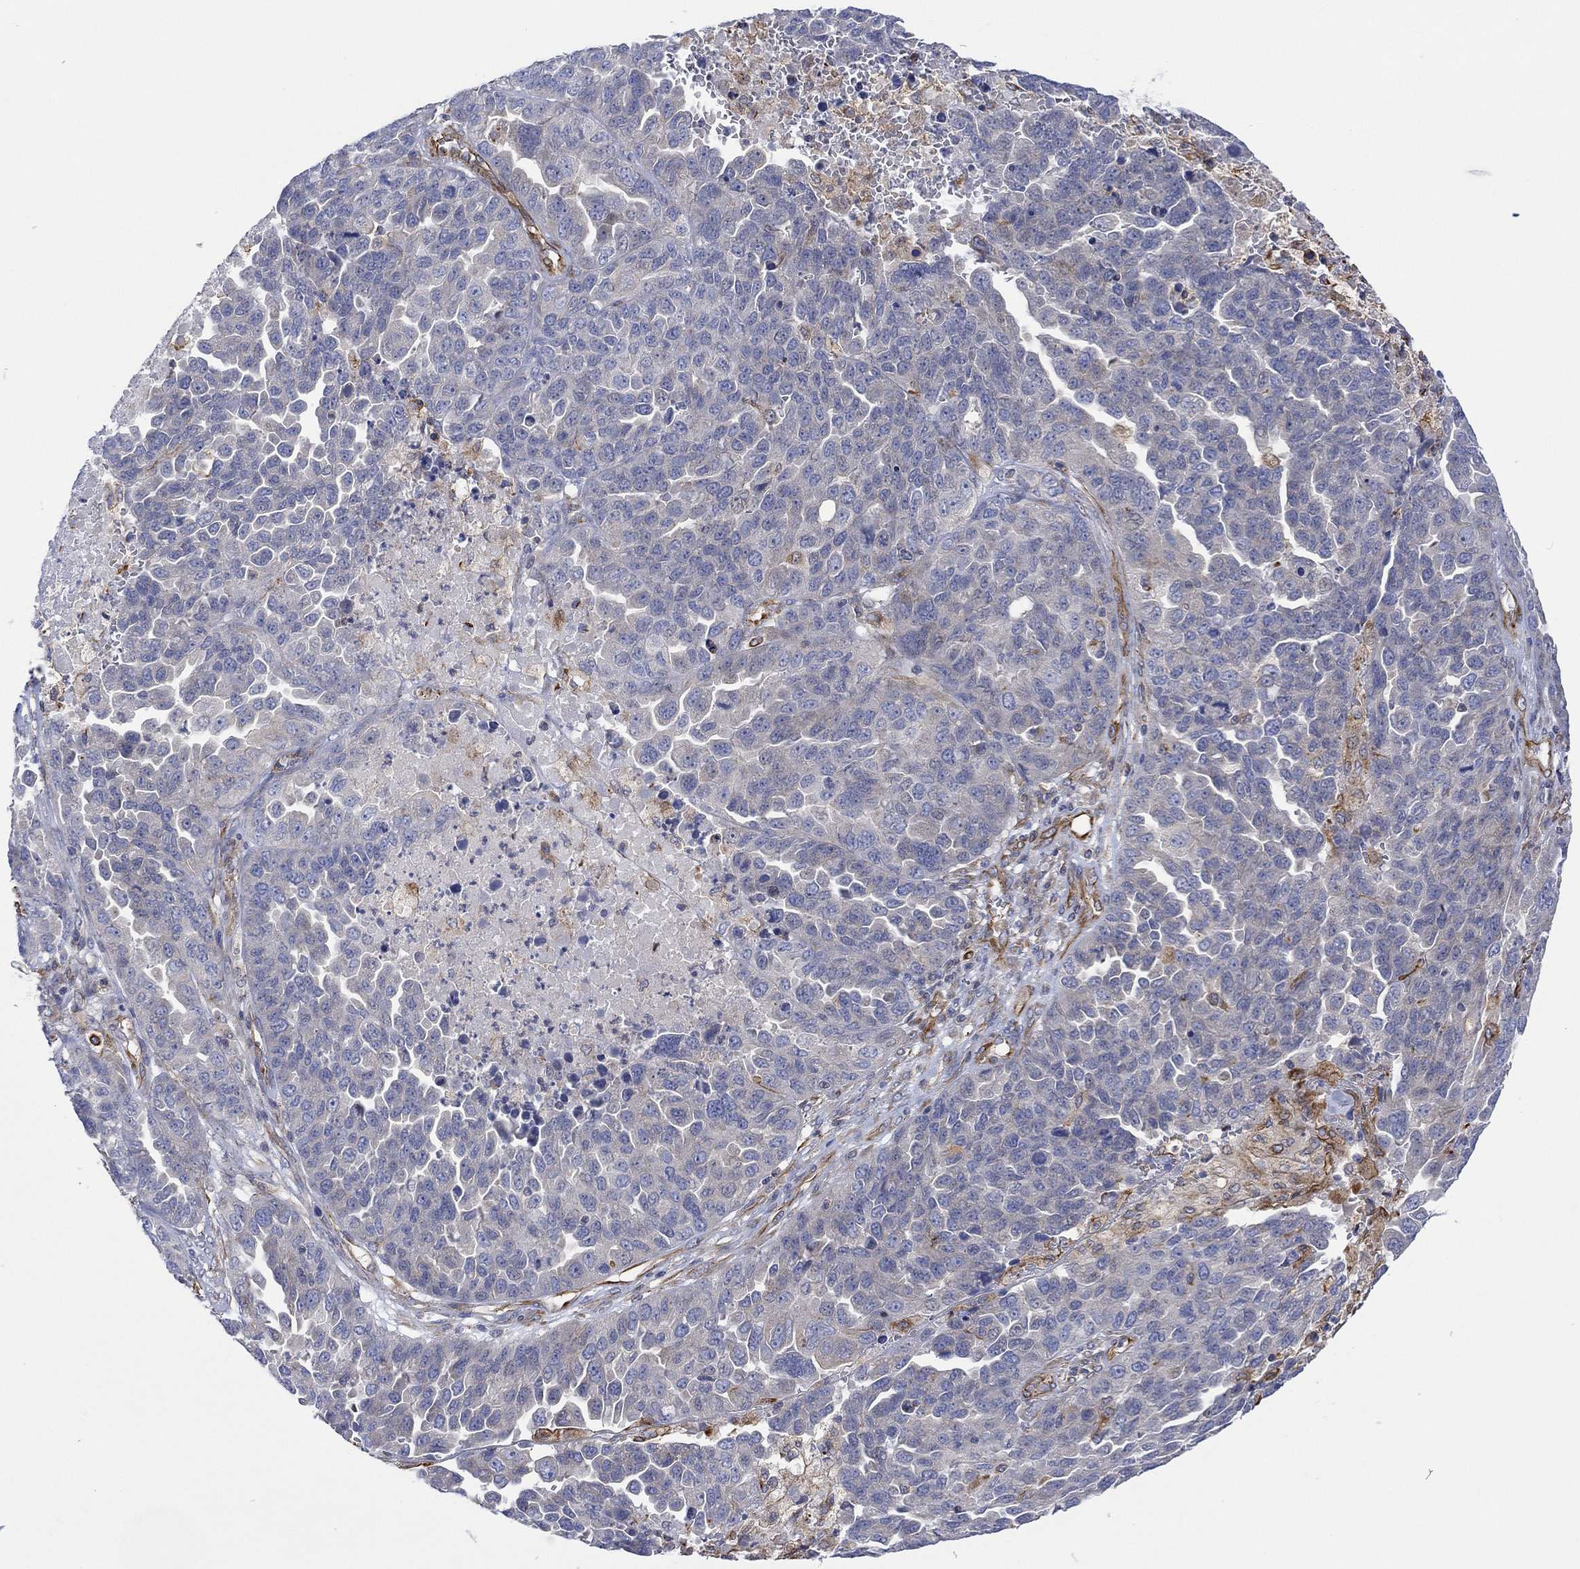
{"staining": {"intensity": "negative", "quantity": "none", "location": "none"}, "tissue": "ovarian cancer", "cell_type": "Tumor cells", "image_type": "cancer", "snomed": [{"axis": "morphology", "description": "Cystadenocarcinoma, serous, NOS"}, {"axis": "topography", "description": "Ovary"}], "caption": "This is an immunohistochemistry image of human serous cystadenocarcinoma (ovarian). There is no staining in tumor cells.", "gene": "CAMK1D", "patient": {"sex": "female", "age": 87}}